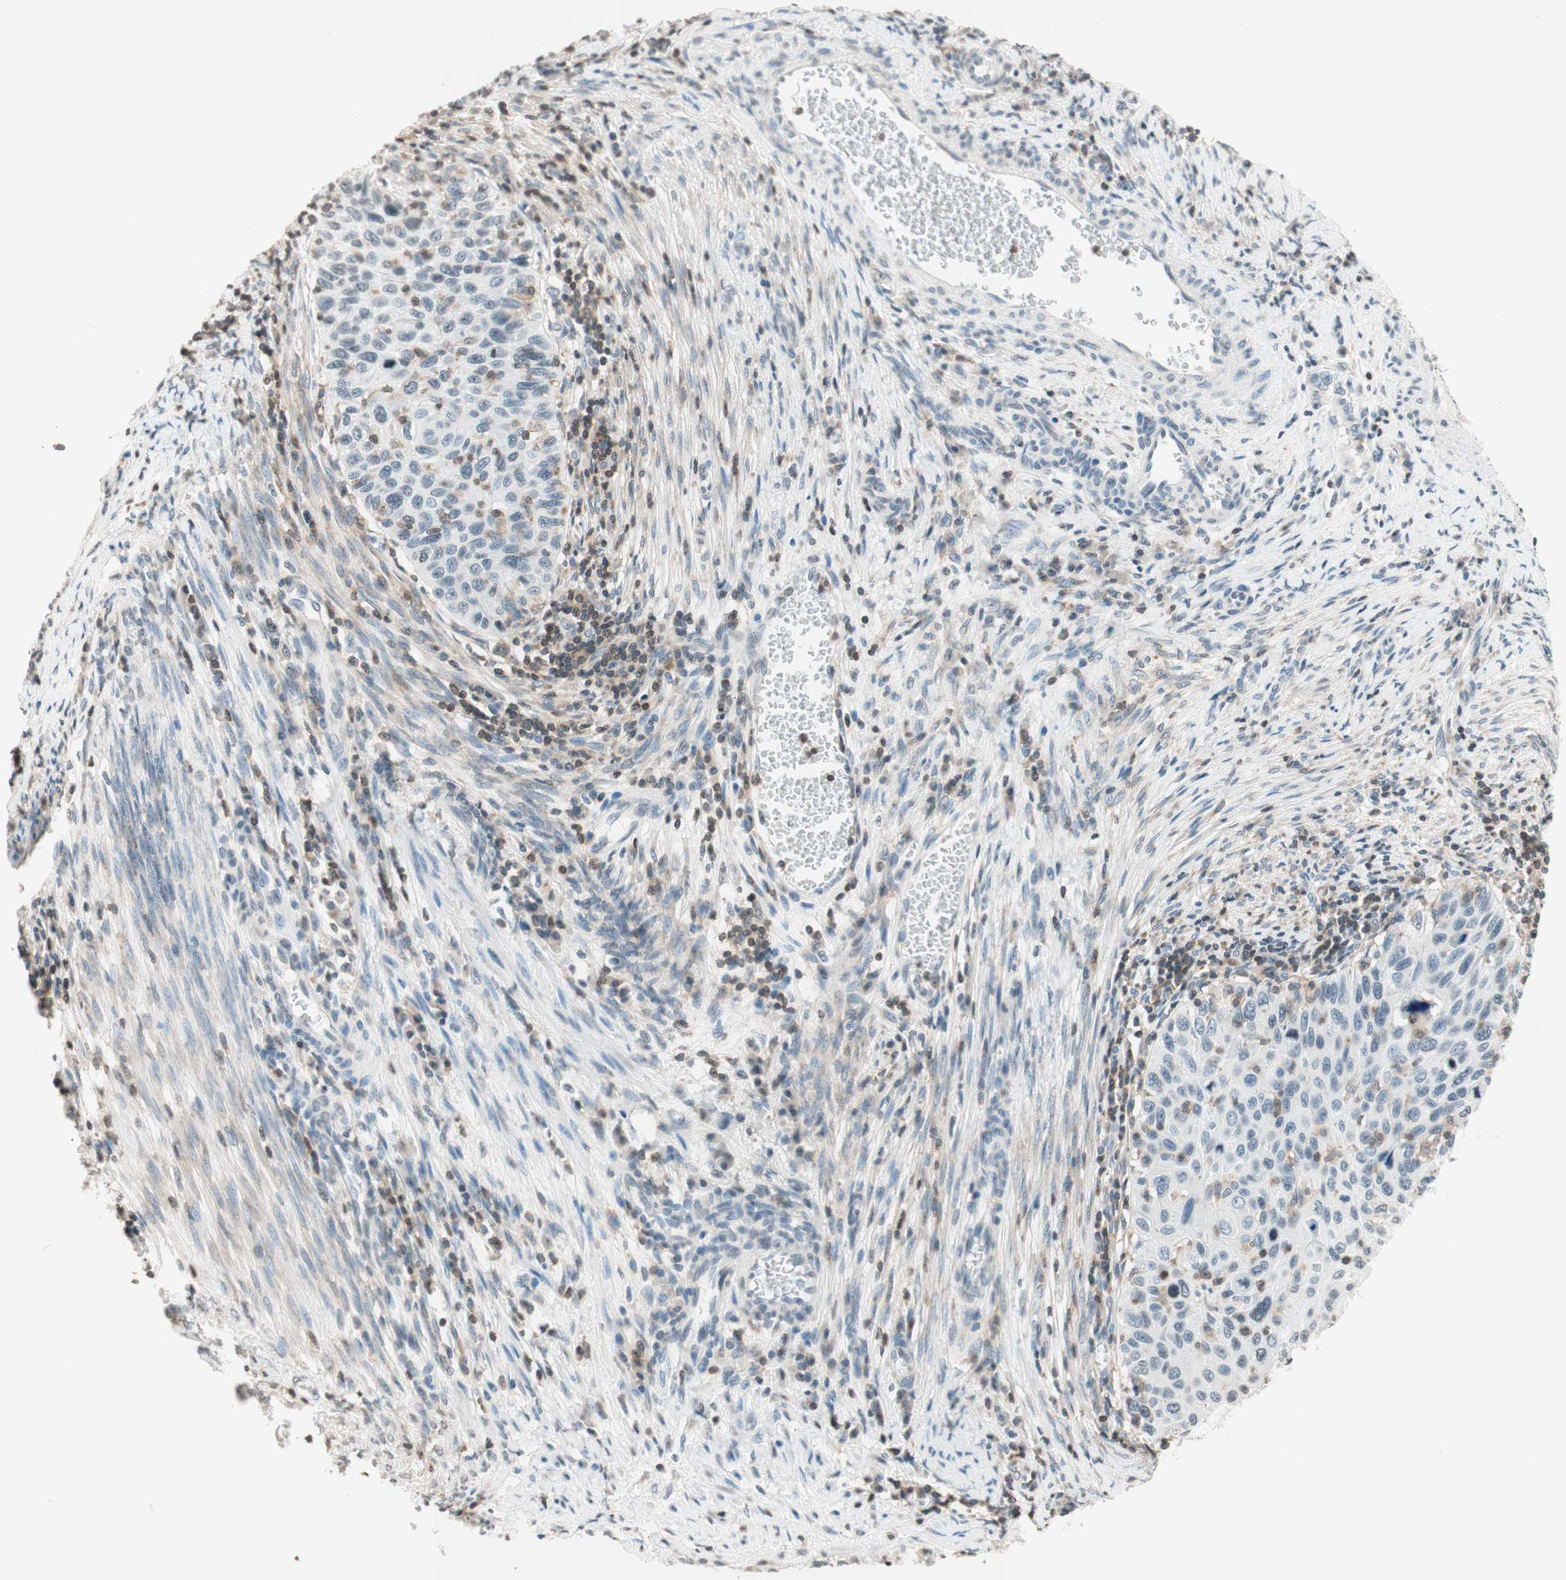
{"staining": {"intensity": "negative", "quantity": "none", "location": "none"}, "tissue": "cervical cancer", "cell_type": "Tumor cells", "image_type": "cancer", "snomed": [{"axis": "morphology", "description": "Squamous cell carcinoma, NOS"}, {"axis": "topography", "description": "Cervix"}], "caption": "Tumor cells are negative for brown protein staining in cervical squamous cell carcinoma.", "gene": "WIPF1", "patient": {"sex": "female", "age": 70}}